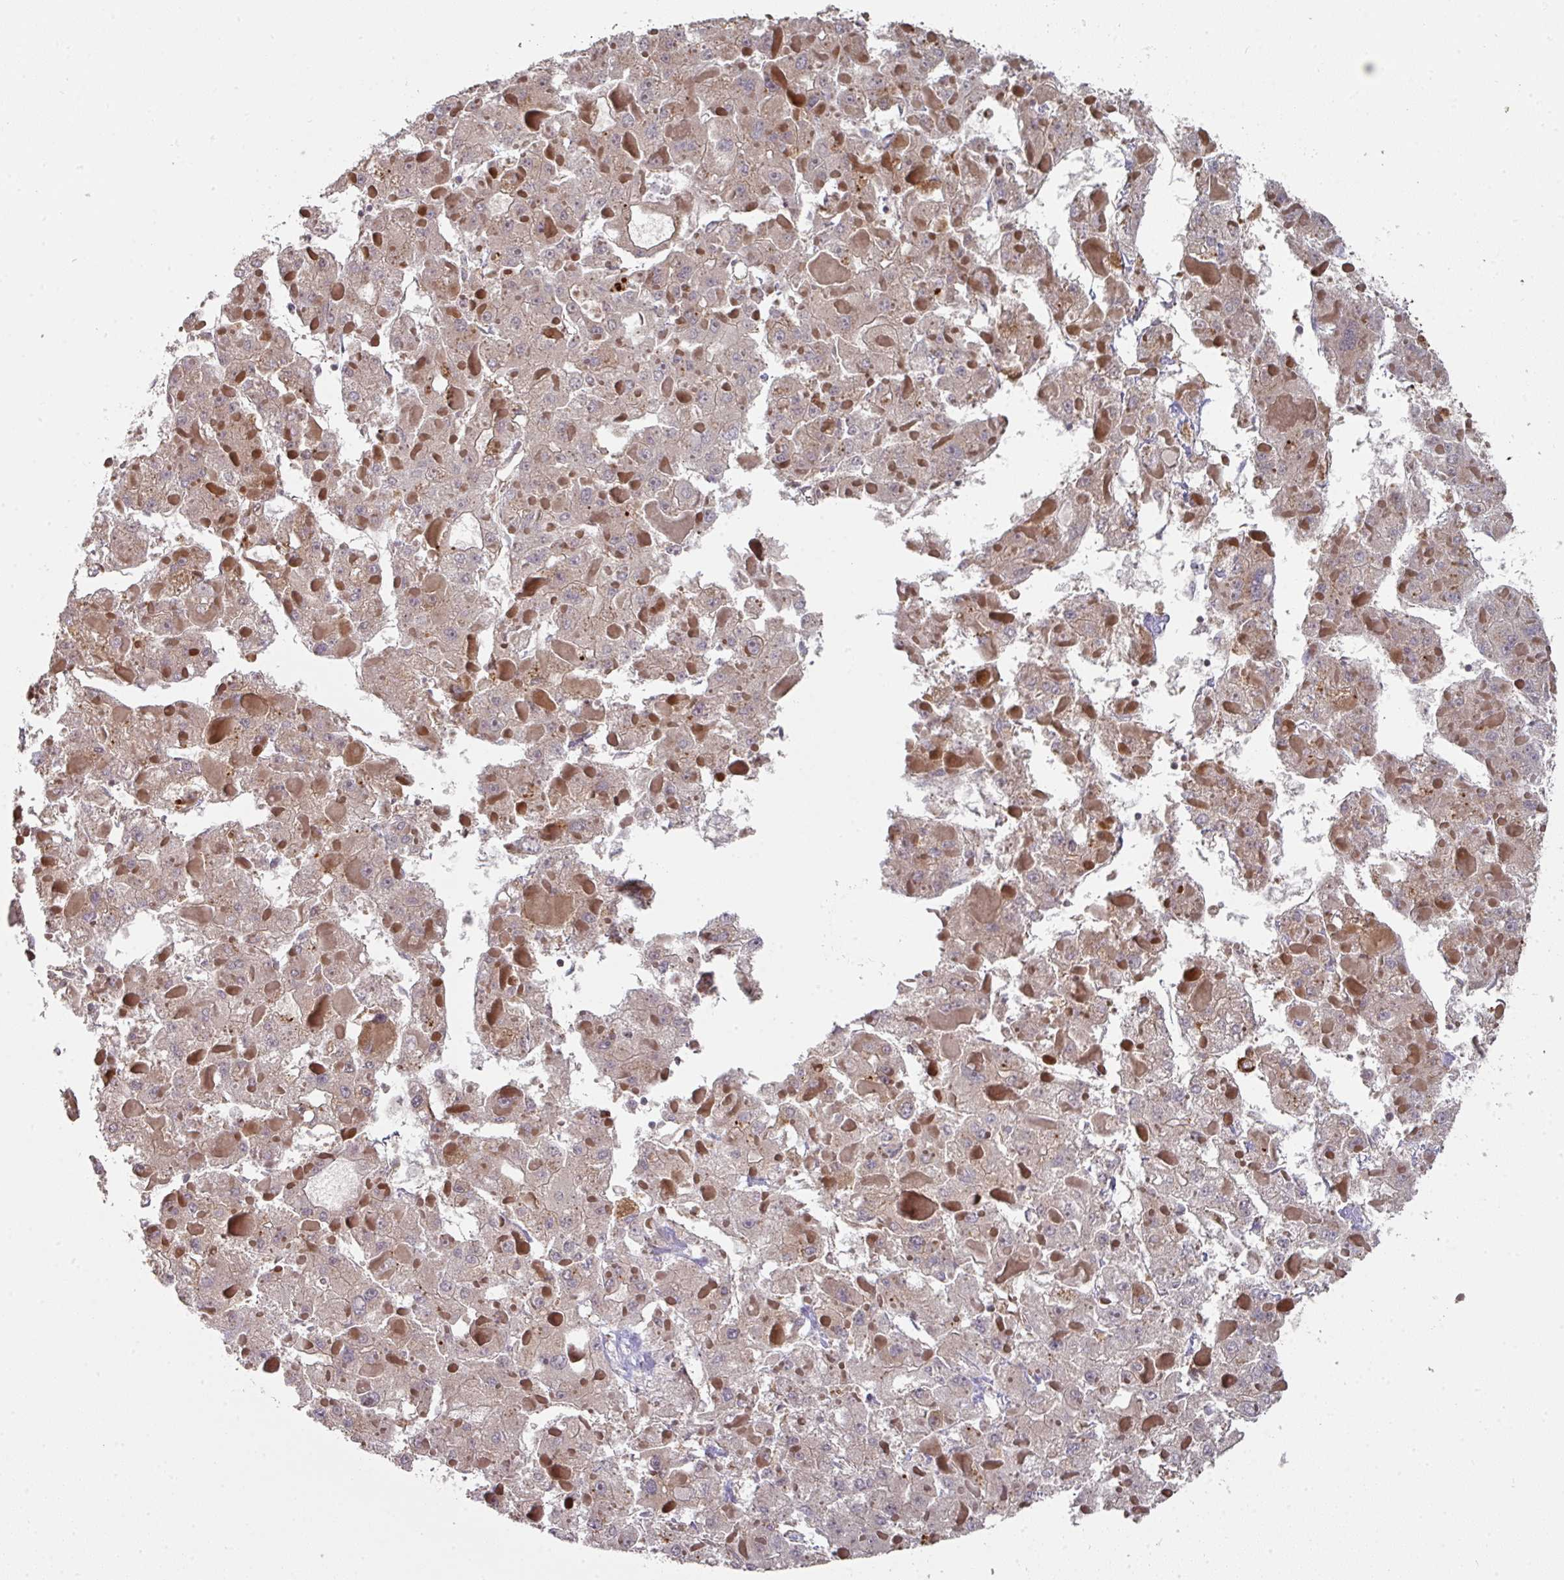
{"staining": {"intensity": "weak", "quantity": "25%-75%", "location": "cytoplasmic/membranous"}, "tissue": "liver cancer", "cell_type": "Tumor cells", "image_type": "cancer", "snomed": [{"axis": "morphology", "description": "Carcinoma, Hepatocellular, NOS"}, {"axis": "topography", "description": "Liver"}], "caption": "The immunohistochemical stain highlights weak cytoplasmic/membranous positivity in tumor cells of liver cancer tissue. (Brightfield microscopy of DAB IHC at high magnification).", "gene": "EIF4EBP2", "patient": {"sex": "female", "age": 73}}